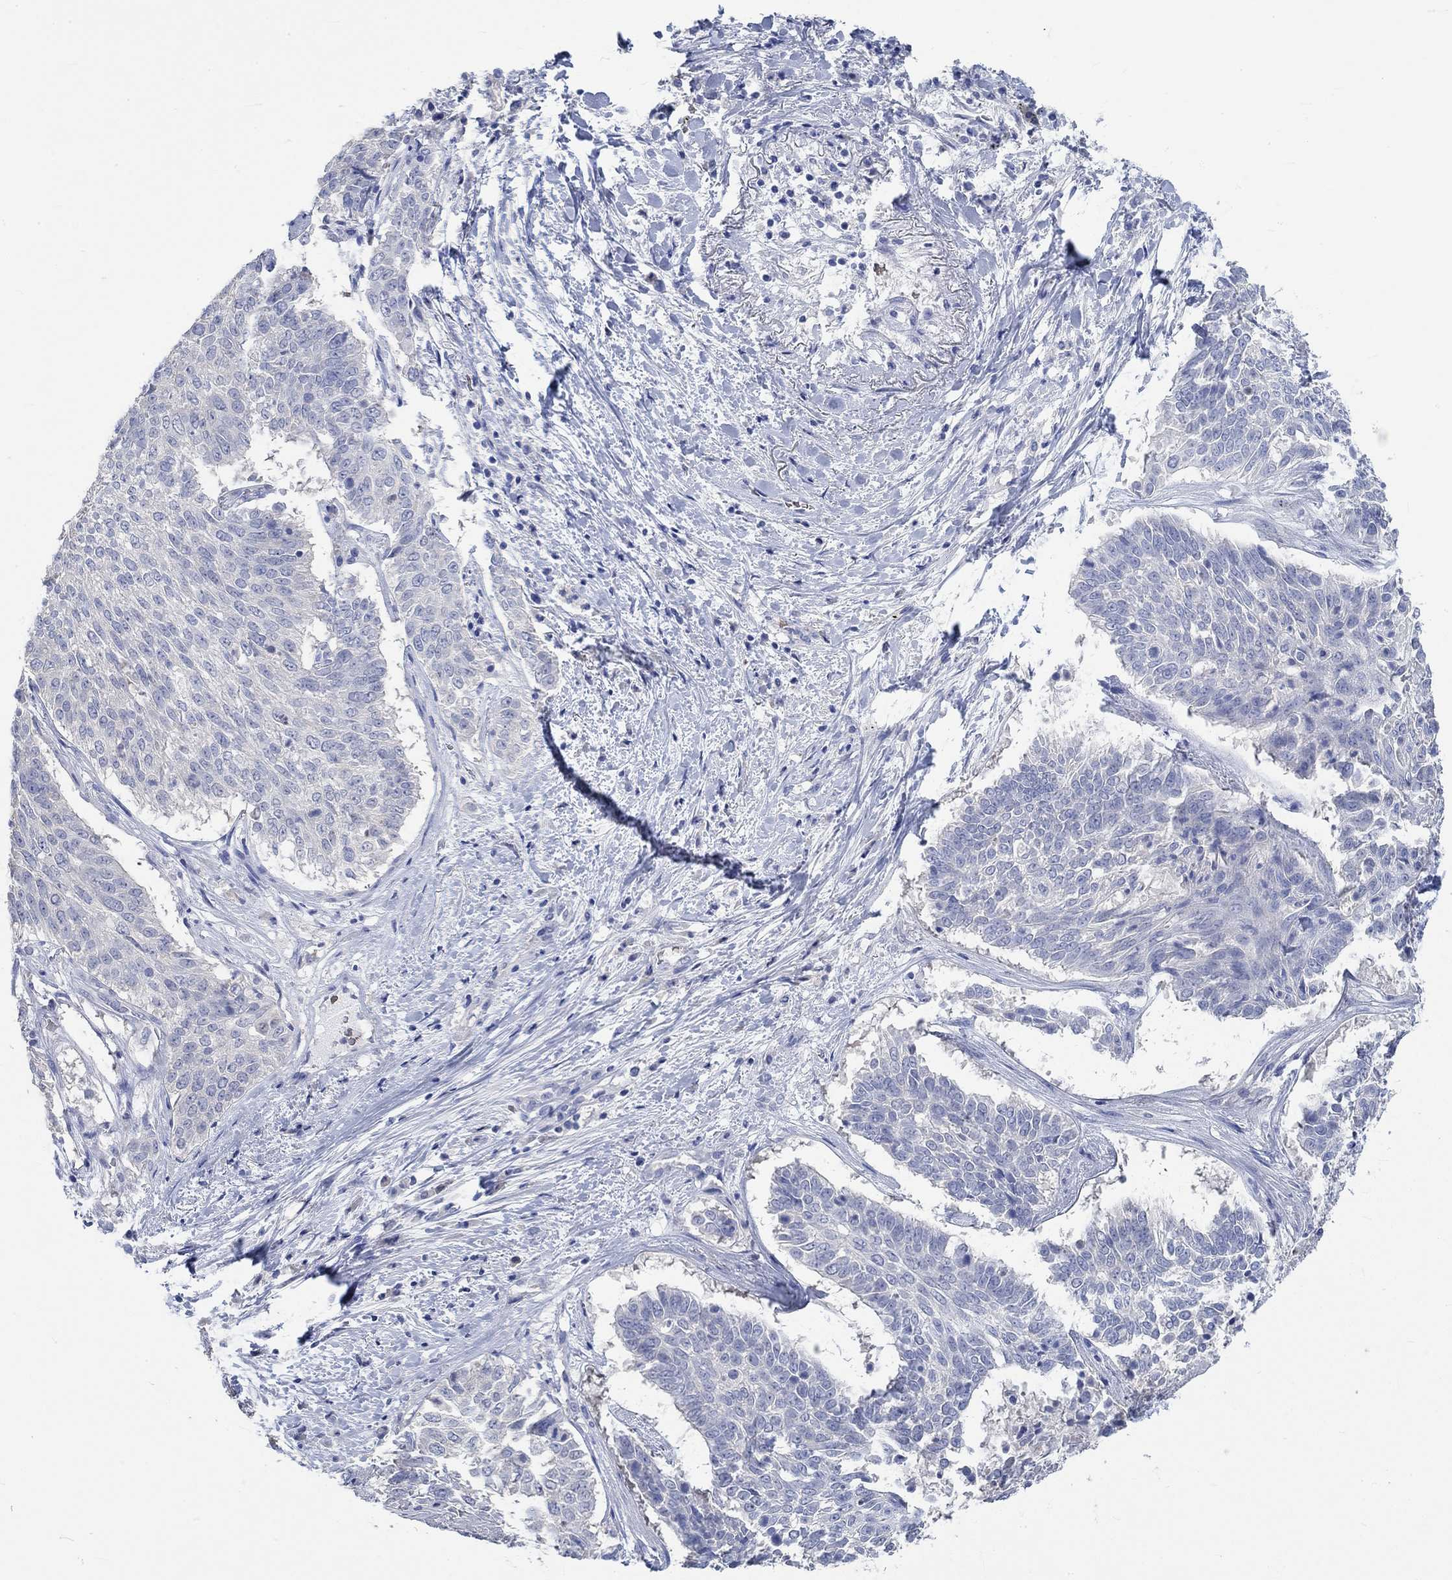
{"staining": {"intensity": "negative", "quantity": "none", "location": "none"}, "tissue": "lung cancer", "cell_type": "Tumor cells", "image_type": "cancer", "snomed": [{"axis": "morphology", "description": "Squamous cell carcinoma, NOS"}, {"axis": "topography", "description": "Lung"}], "caption": "Immunohistochemical staining of human lung cancer (squamous cell carcinoma) shows no significant staining in tumor cells.", "gene": "KCNA1", "patient": {"sex": "male", "age": 64}}